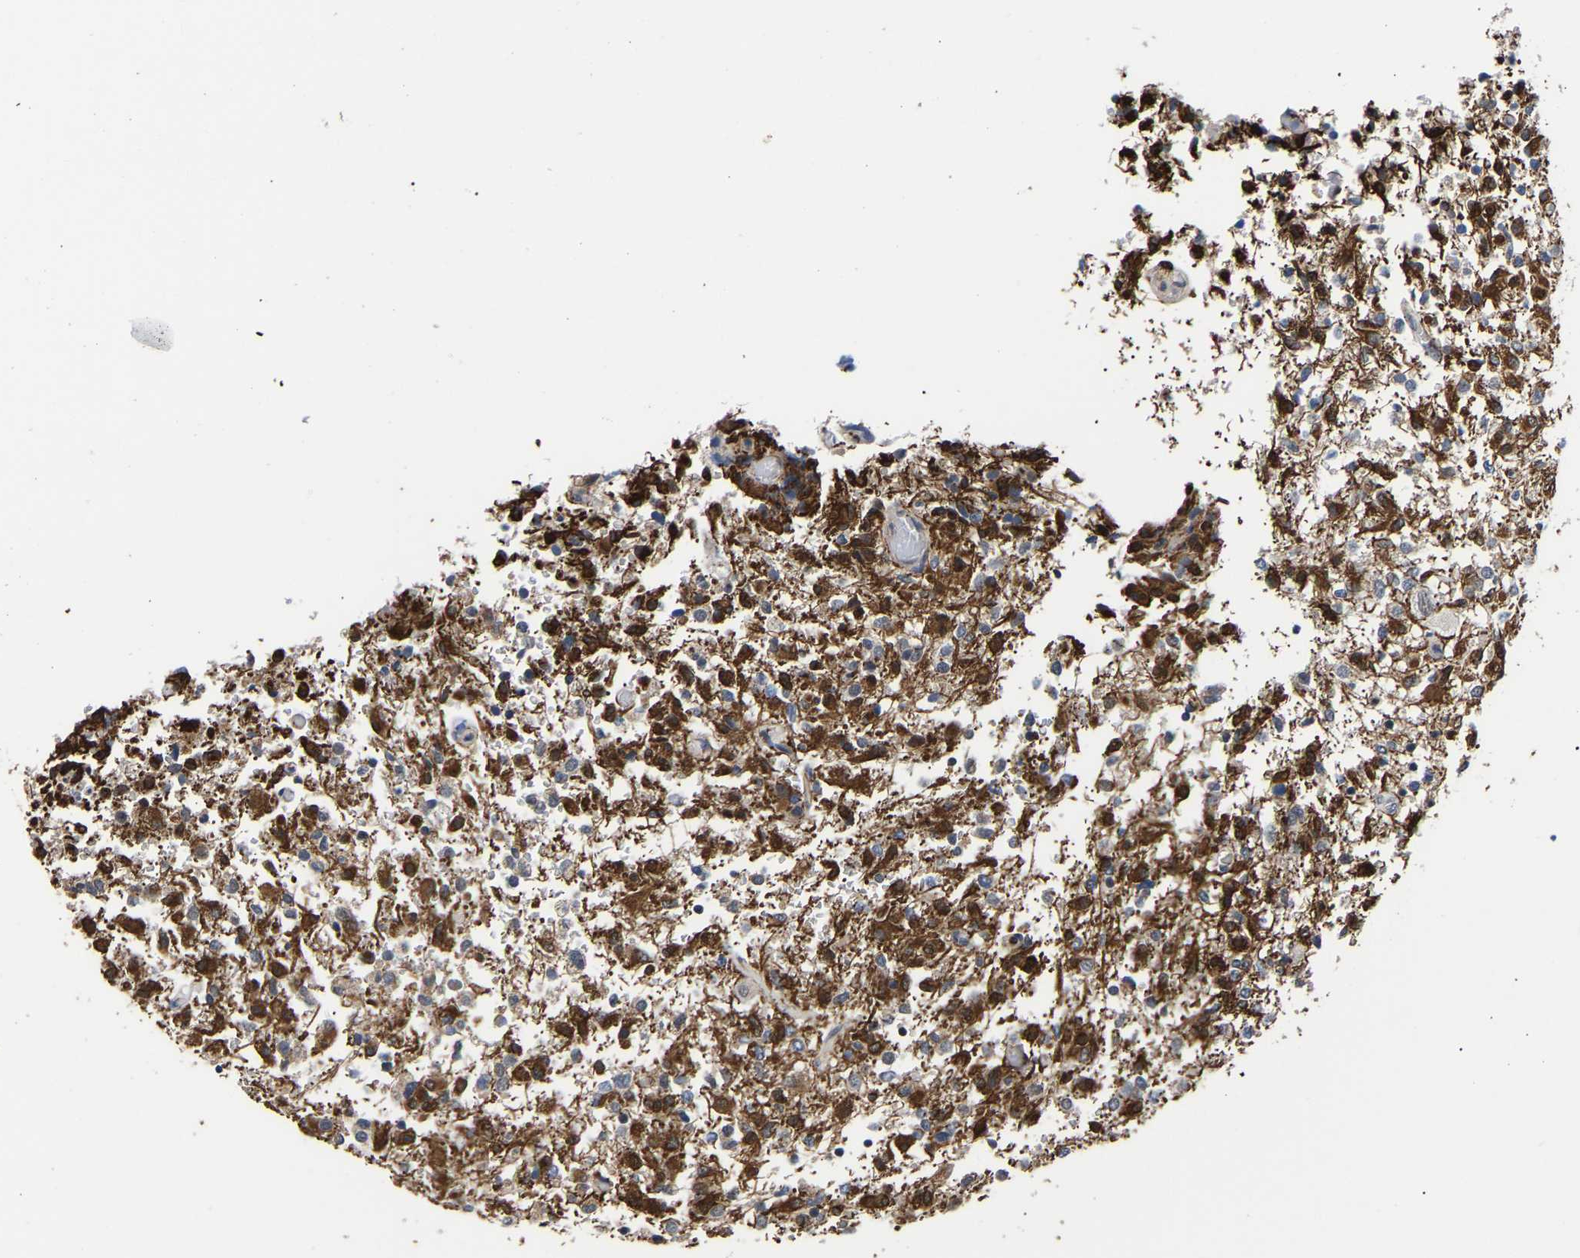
{"staining": {"intensity": "strong", "quantity": "<25%", "location": "cytoplasmic/membranous"}, "tissue": "glioma", "cell_type": "Tumor cells", "image_type": "cancer", "snomed": [{"axis": "morphology", "description": "Glioma, malignant, High grade"}, {"axis": "topography", "description": "Brain"}], "caption": "Immunohistochemistry staining of malignant high-grade glioma, which demonstrates medium levels of strong cytoplasmic/membranous positivity in about <25% of tumor cells indicating strong cytoplasmic/membranous protein staining. The staining was performed using DAB (3,3'-diaminobenzidine) (brown) for protein detection and nuclei were counterstained in hematoxylin (blue).", "gene": "METTL16", "patient": {"sex": "female", "age": 57}}